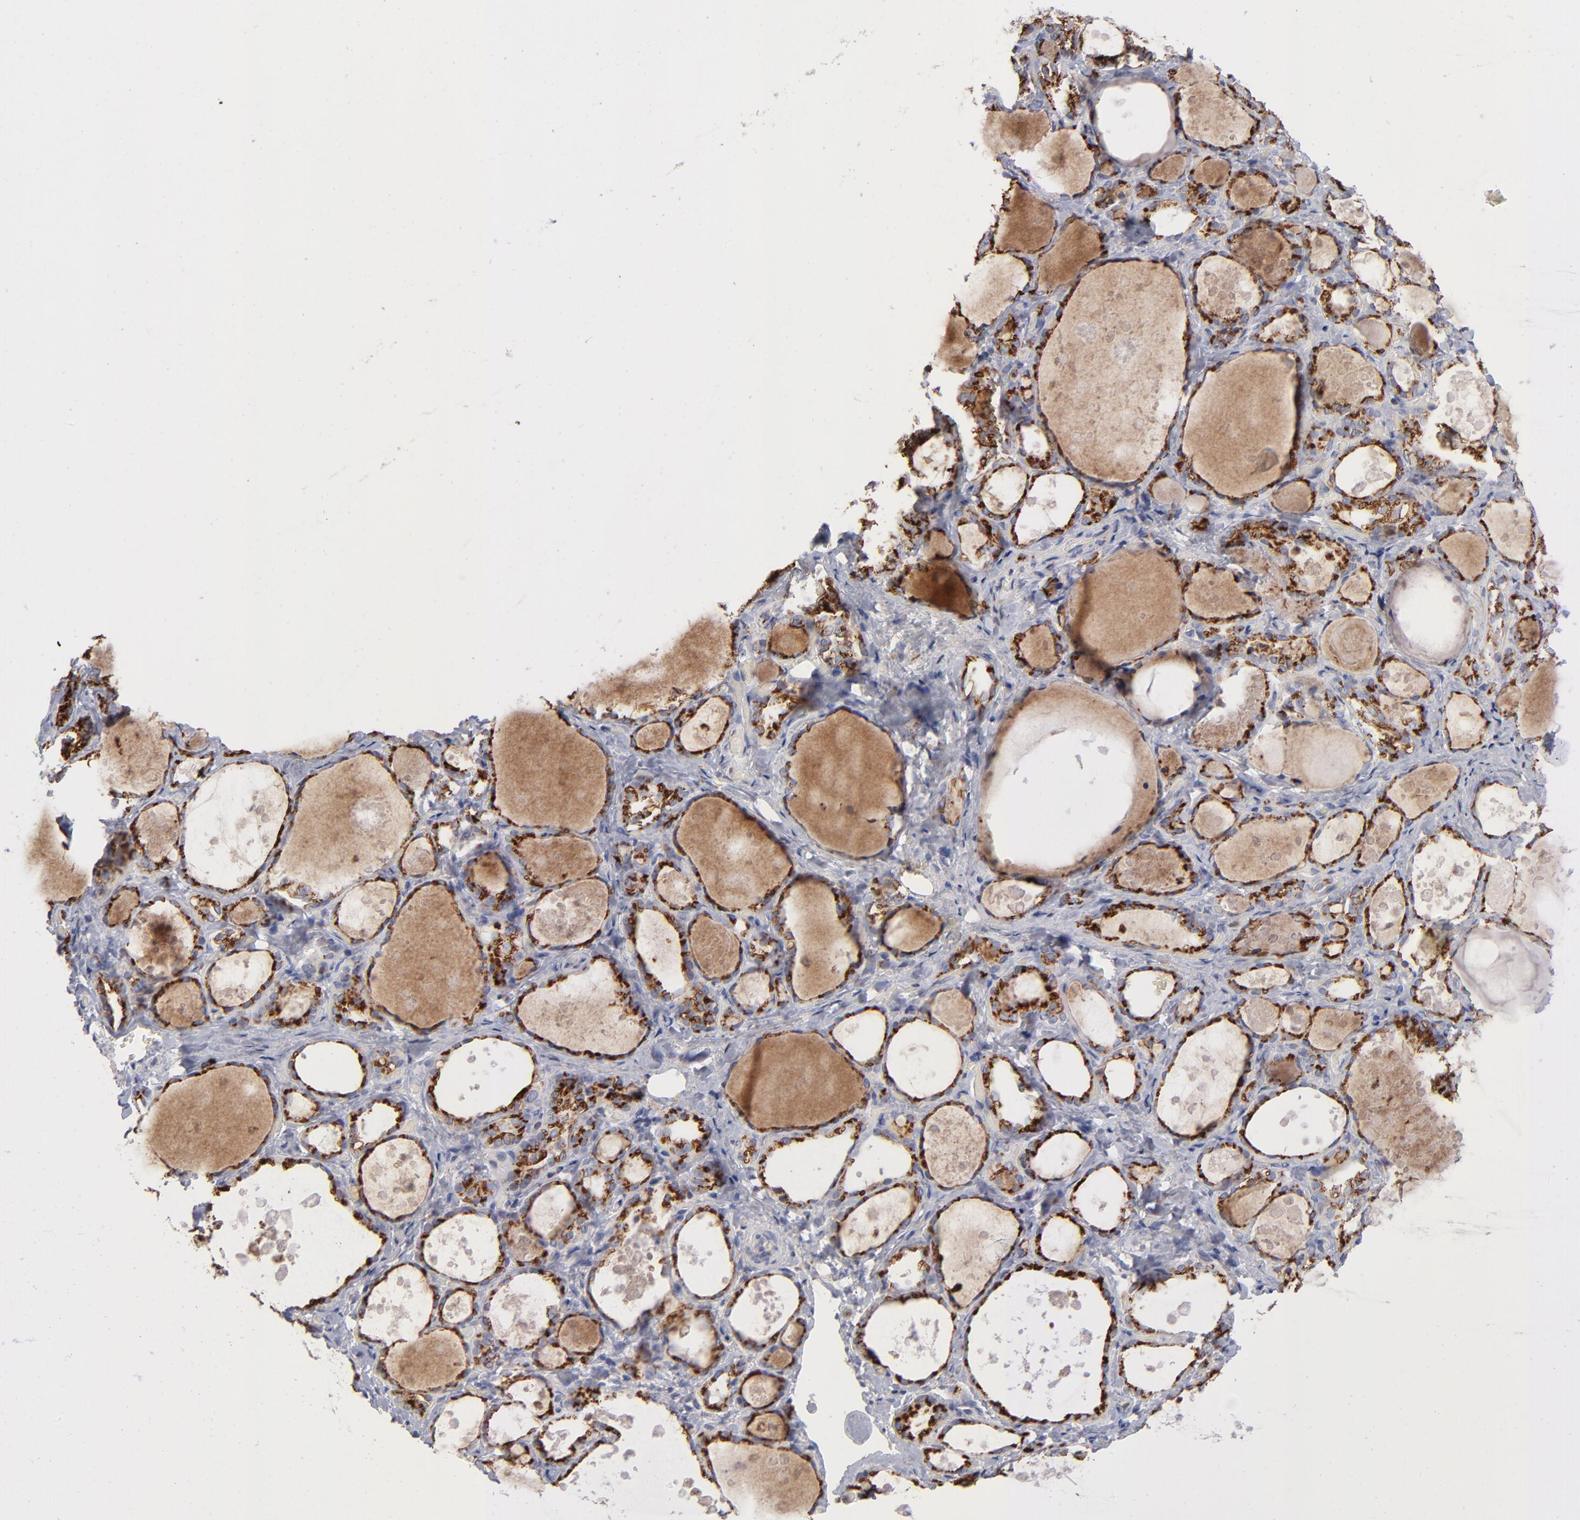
{"staining": {"intensity": "strong", "quantity": "<25%", "location": "cytoplasmic/membranous"}, "tissue": "thyroid gland", "cell_type": "Glandular cells", "image_type": "normal", "snomed": [{"axis": "morphology", "description": "Normal tissue, NOS"}, {"axis": "topography", "description": "Thyroid gland"}], "caption": "Unremarkable thyroid gland displays strong cytoplasmic/membranous positivity in approximately <25% of glandular cells Using DAB (brown) and hematoxylin (blue) stains, captured at high magnification using brightfield microscopy..", "gene": "RRAGA", "patient": {"sex": "female", "age": 75}}